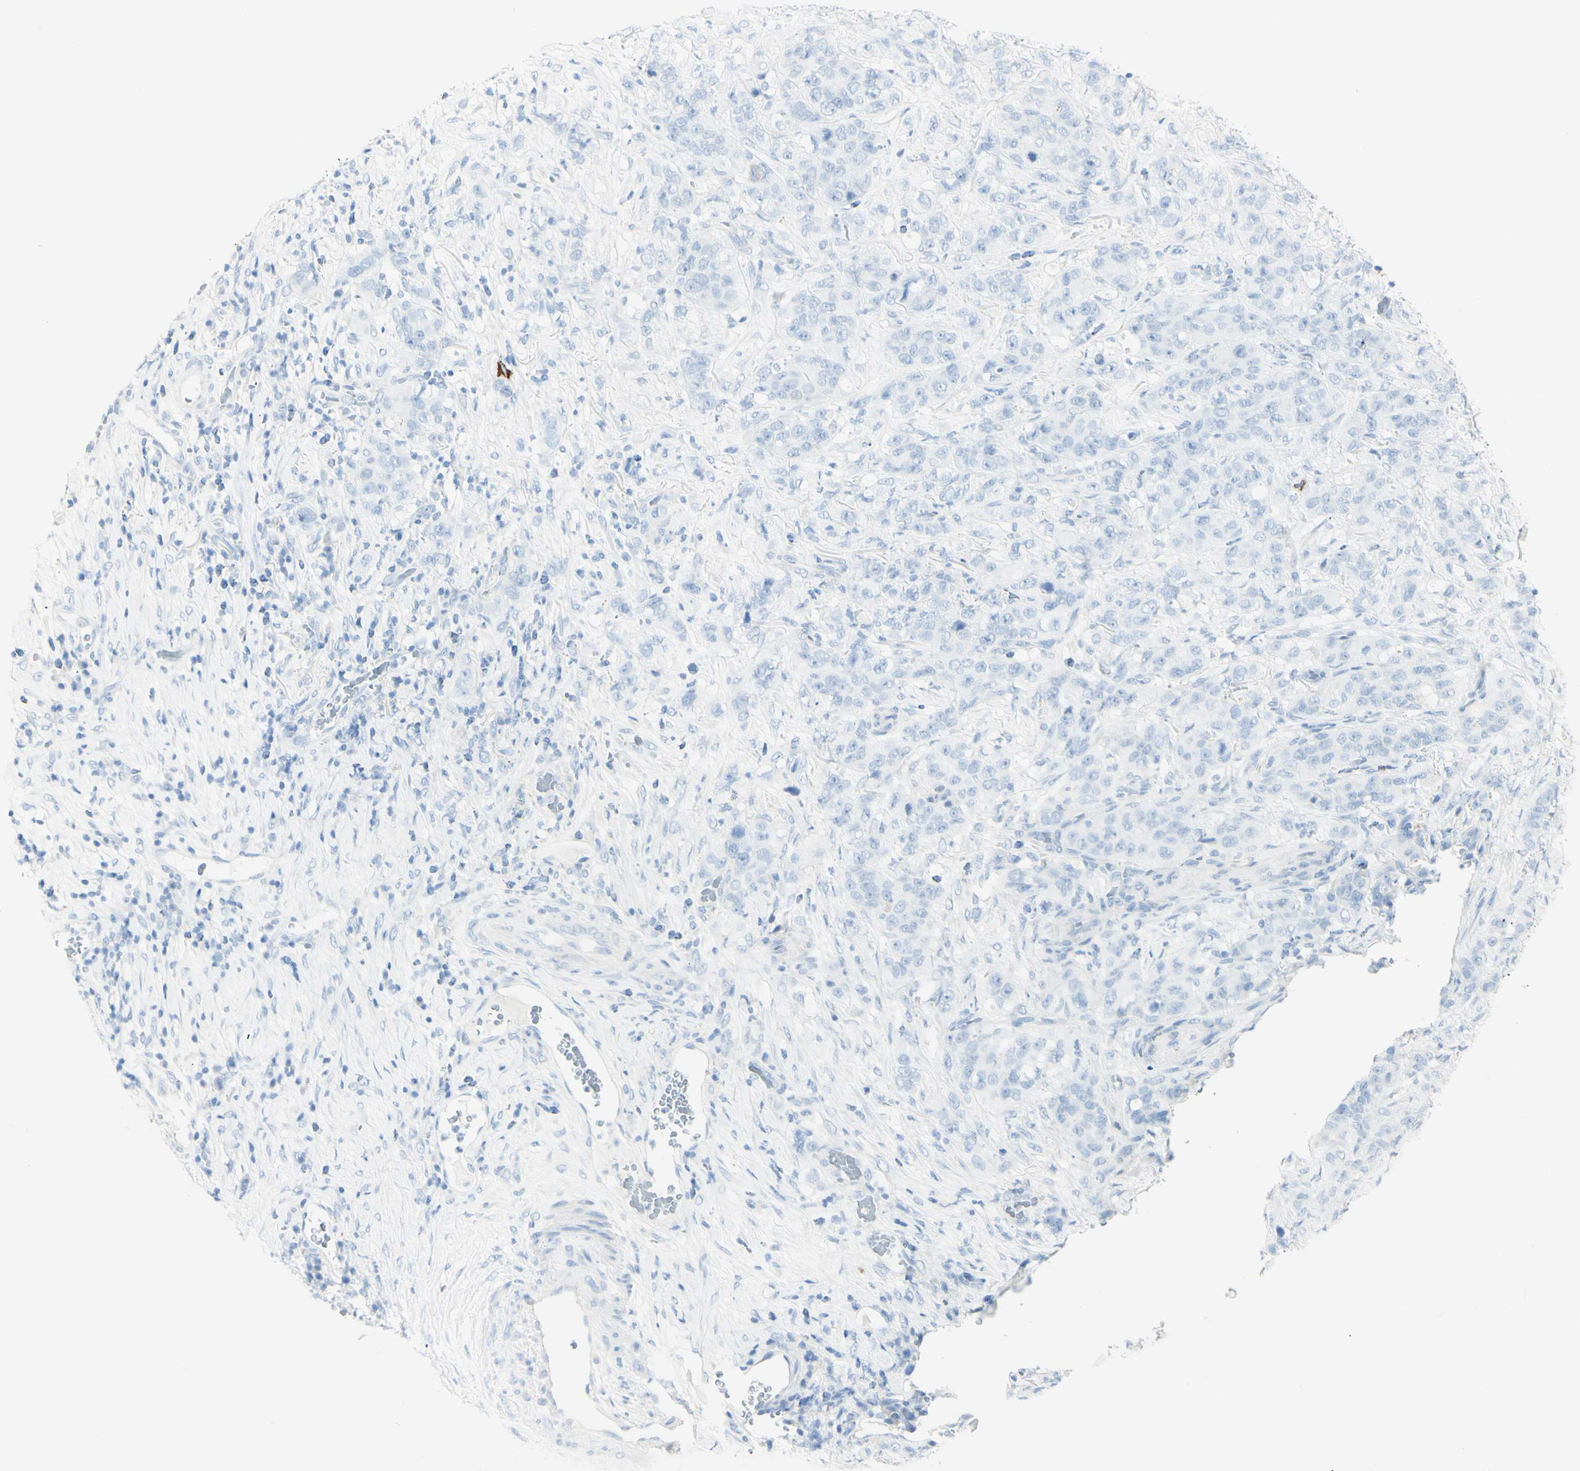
{"staining": {"intensity": "negative", "quantity": "none", "location": "none"}, "tissue": "stomach cancer", "cell_type": "Tumor cells", "image_type": "cancer", "snomed": [{"axis": "morphology", "description": "Adenocarcinoma, NOS"}, {"axis": "topography", "description": "Stomach"}], "caption": "The micrograph exhibits no staining of tumor cells in stomach cancer (adenocarcinoma).", "gene": "LETM1", "patient": {"sex": "male", "age": 48}}